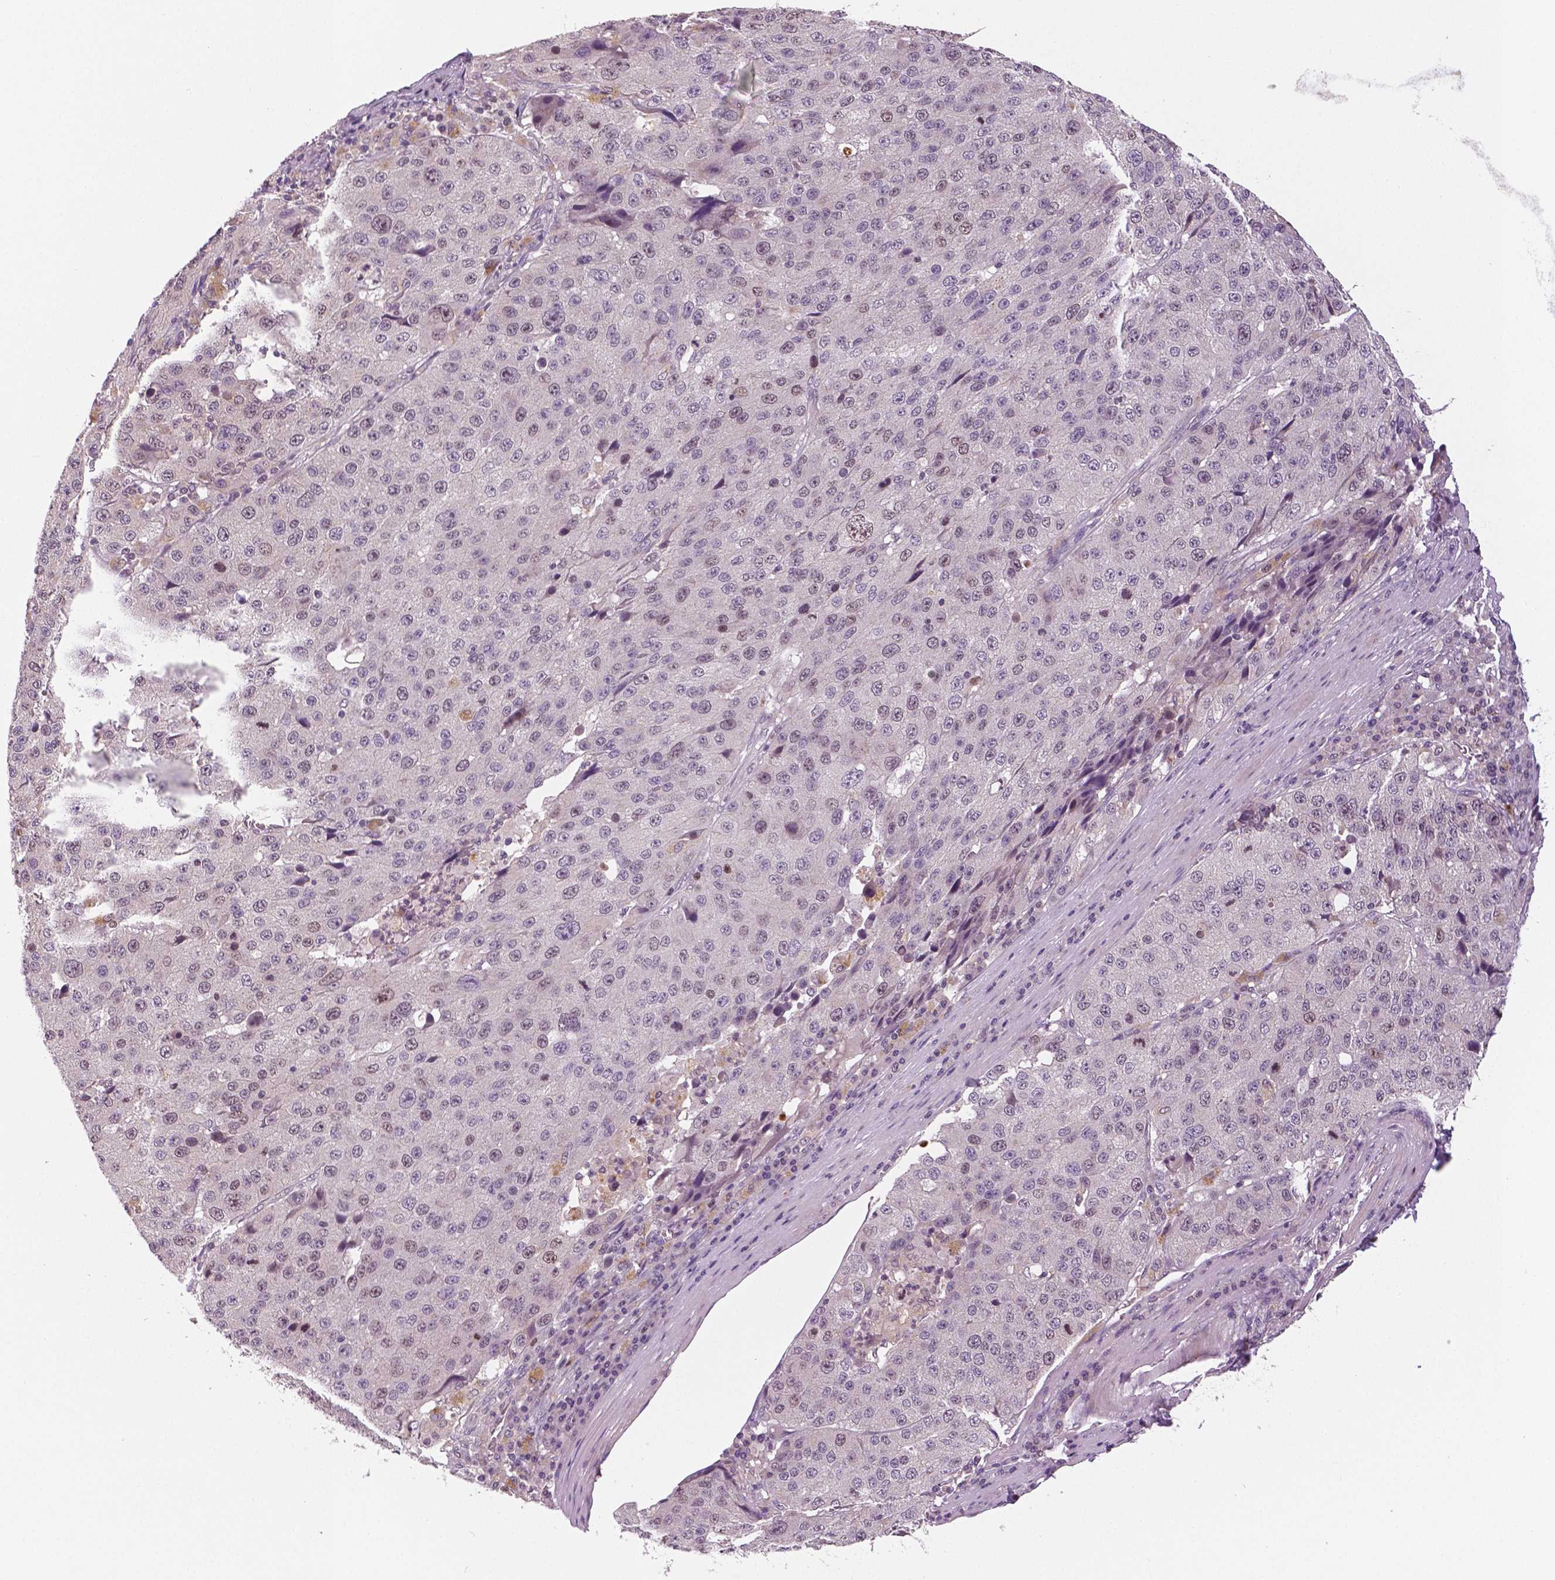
{"staining": {"intensity": "weak", "quantity": "<25%", "location": "nuclear"}, "tissue": "stomach cancer", "cell_type": "Tumor cells", "image_type": "cancer", "snomed": [{"axis": "morphology", "description": "Adenocarcinoma, NOS"}, {"axis": "topography", "description": "Stomach"}], "caption": "This micrograph is of stomach cancer (adenocarcinoma) stained with IHC to label a protein in brown with the nuclei are counter-stained blue. There is no staining in tumor cells.", "gene": "MKI67", "patient": {"sex": "male", "age": 71}}